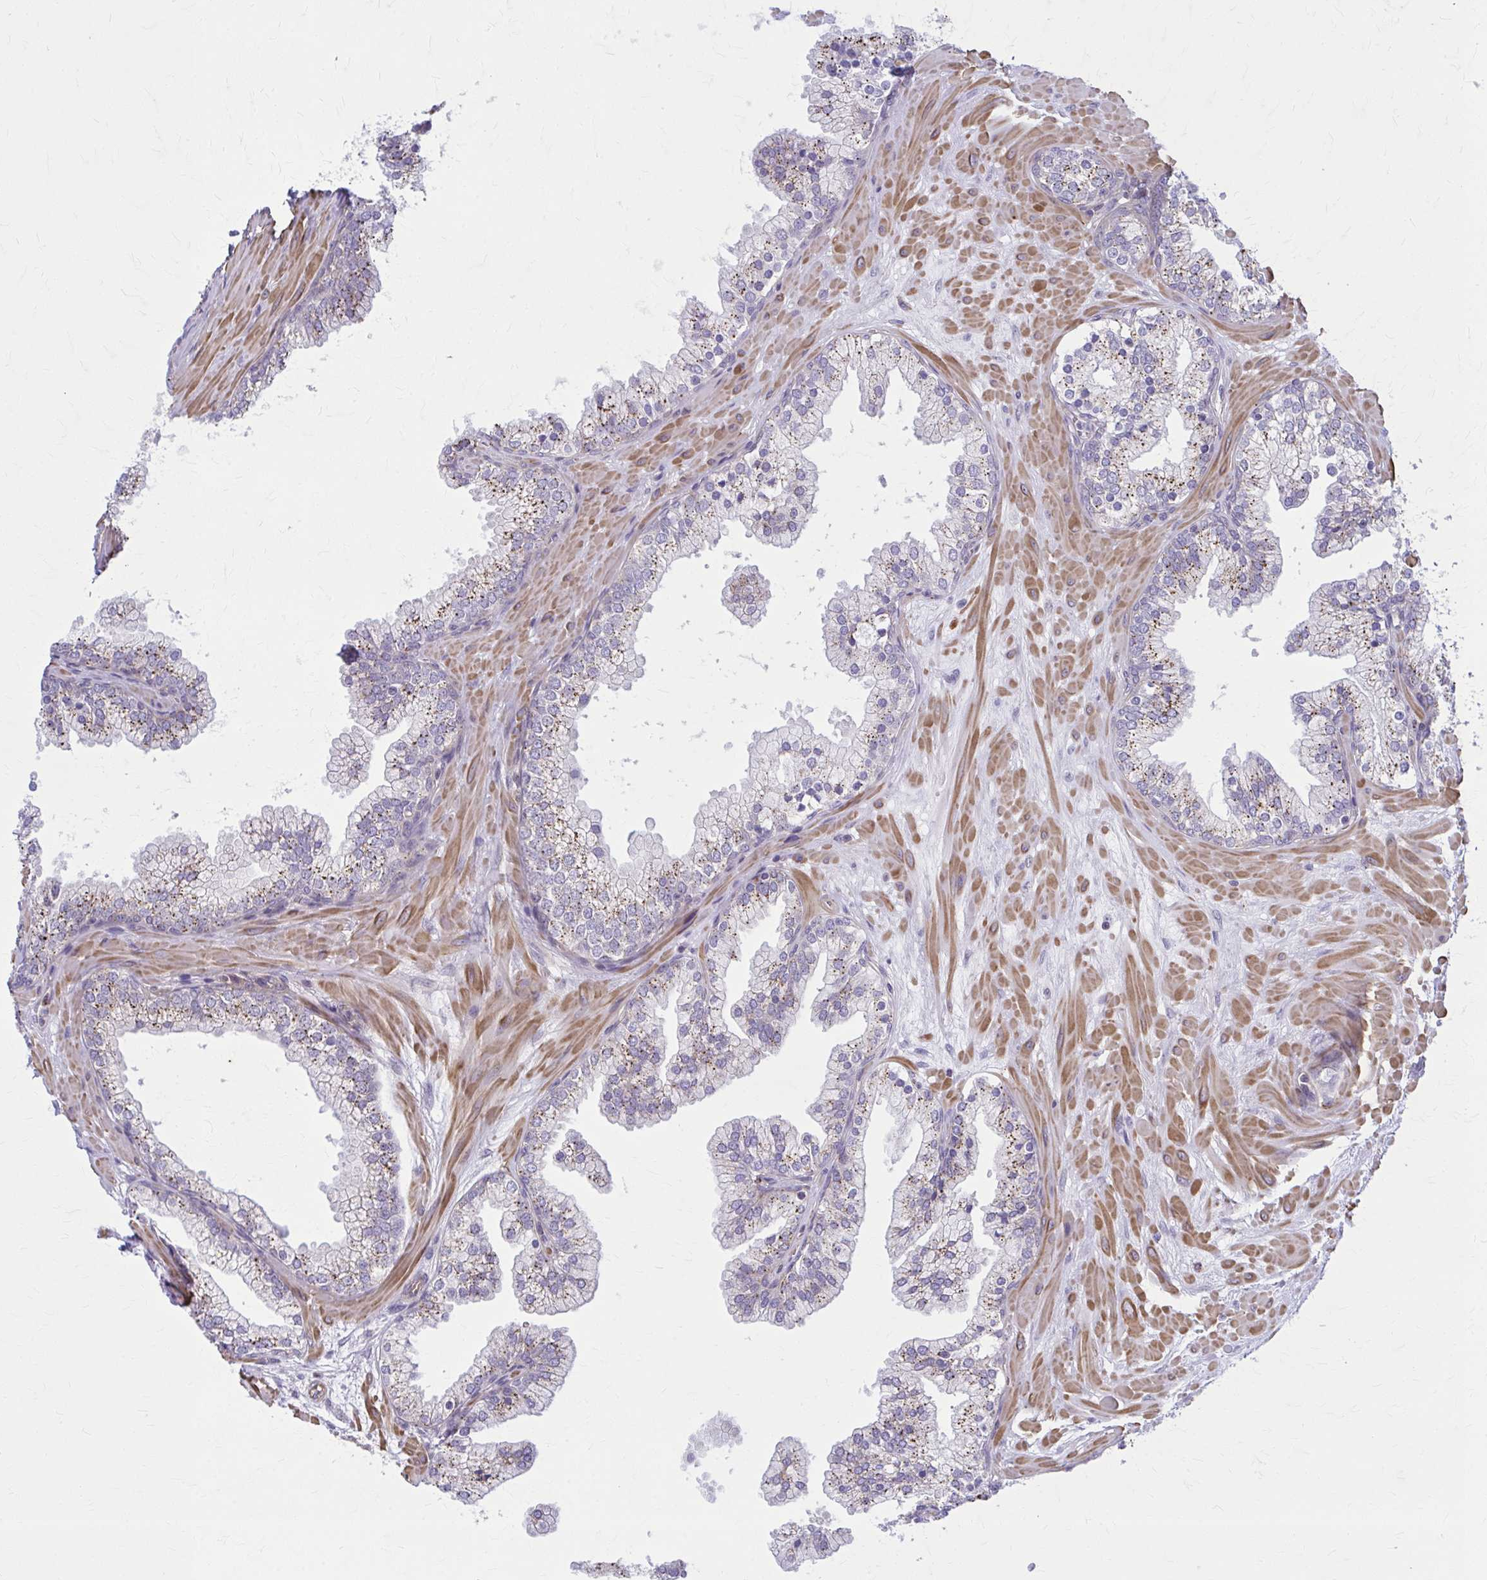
{"staining": {"intensity": "moderate", "quantity": ">75%", "location": "cytoplasmic/membranous"}, "tissue": "prostate", "cell_type": "Glandular cells", "image_type": "normal", "snomed": [{"axis": "morphology", "description": "Normal tissue, NOS"}, {"axis": "topography", "description": "Prostate"}, {"axis": "topography", "description": "Peripheral nerve tissue"}], "caption": "Moderate cytoplasmic/membranous expression is present in about >75% of glandular cells in unremarkable prostate. (DAB = brown stain, brightfield microscopy at high magnification).", "gene": "LRRC4B", "patient": {"sex": "male", "age": 61}}